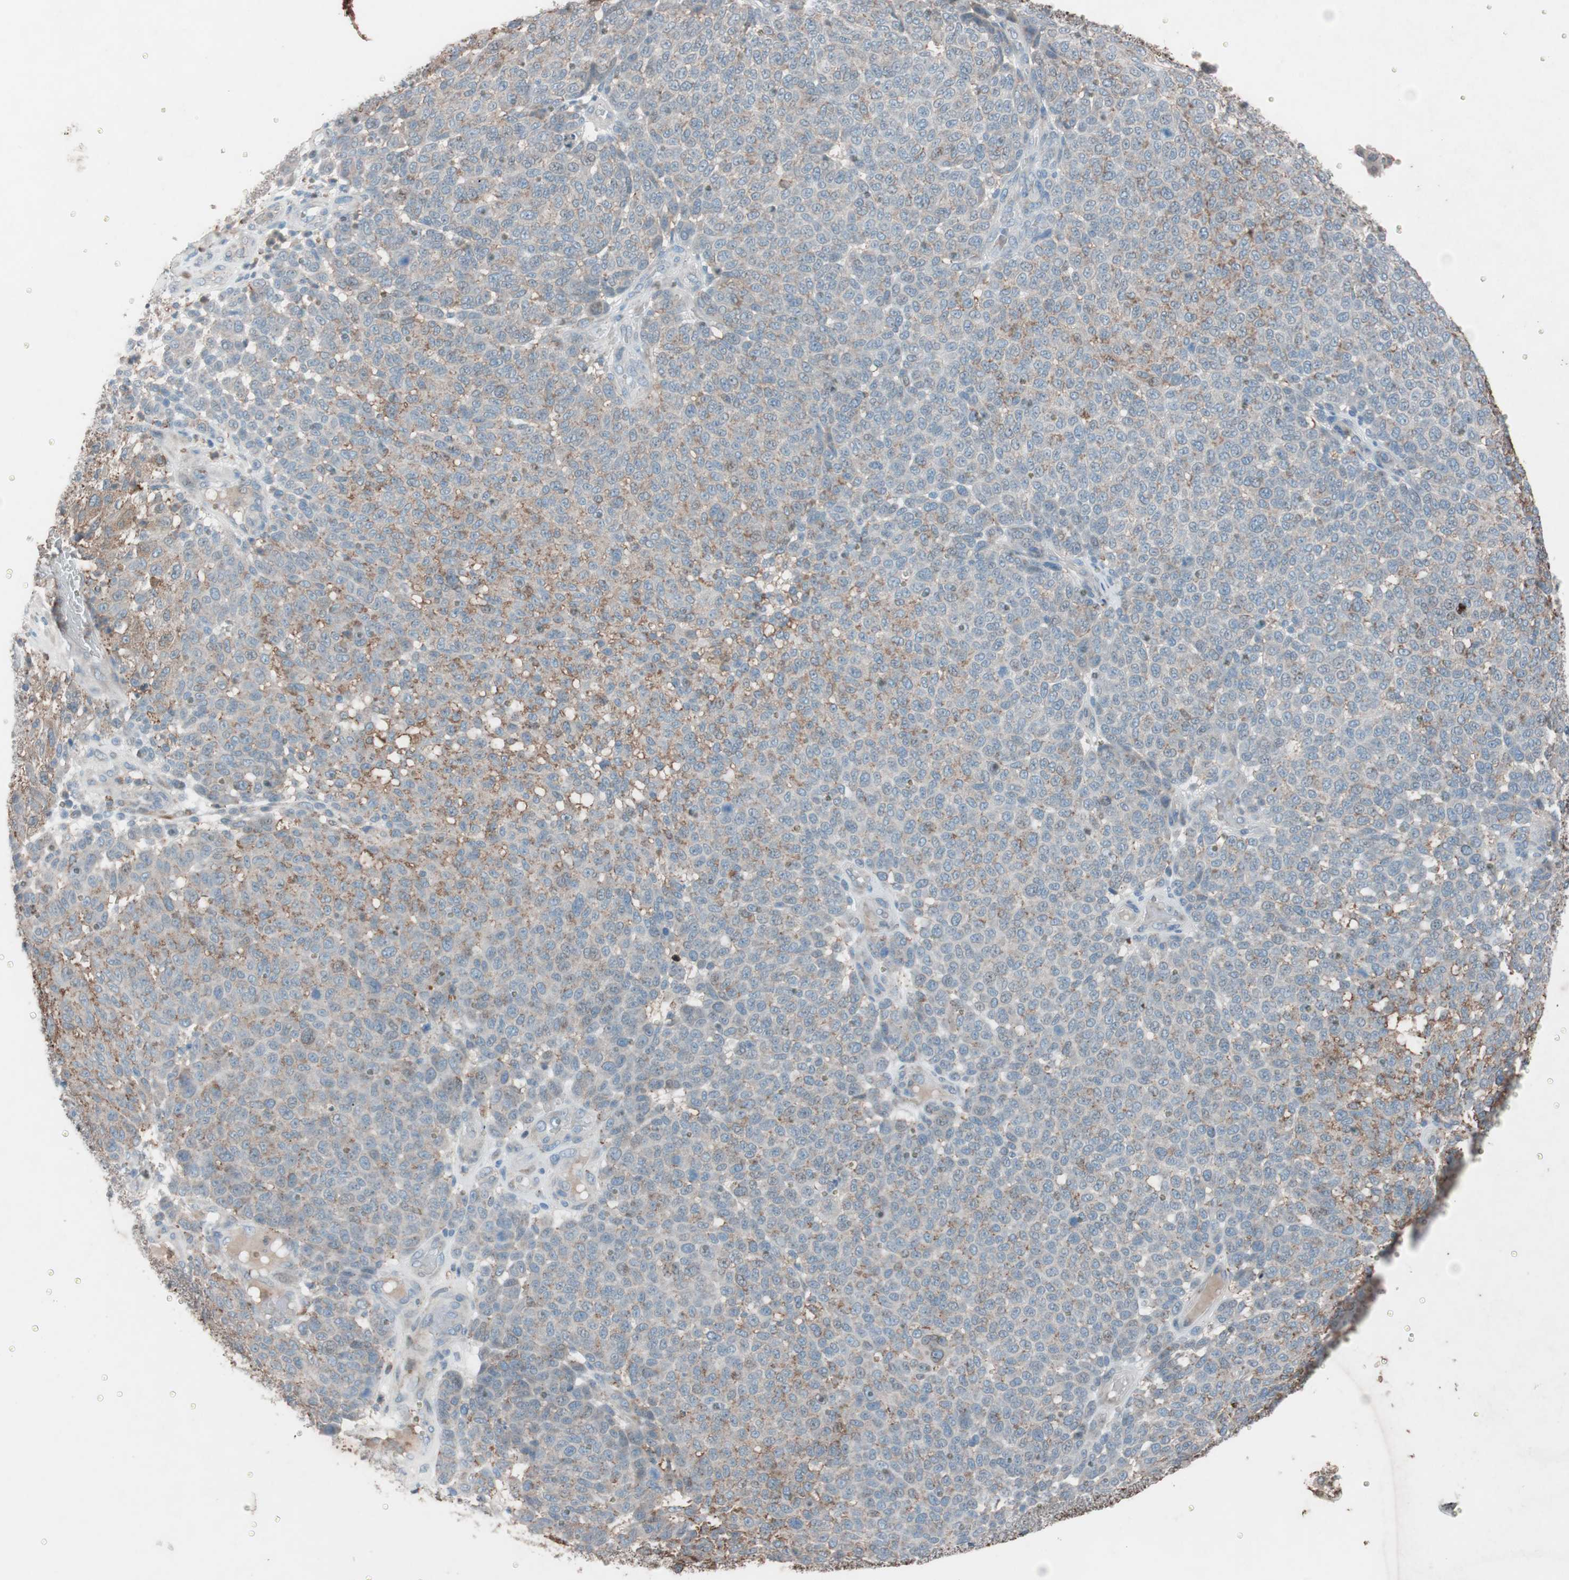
{"staining": {"intensity": "weak", "quantity": "25%-75%", "location": "cytoplasmic/membranous"}, "tissue": "melanoma", "cell_type": "Tumor cells", "image_type": "cancer", "snomed": [{"axis": "morphology", "description": "Malignant melanoma, NOS"}, {"axis": "topography", "description": "Skin"}], "caption": "The immunohistochemical stain shows weak cytoplasmic/membranous positivity in tumor cells of melanoma tissue. The protein of interest is shown in brown color, while the nuclei are stained blue.", "gene": "GRB7", "patient": {"sex": "male", "age": 59}}